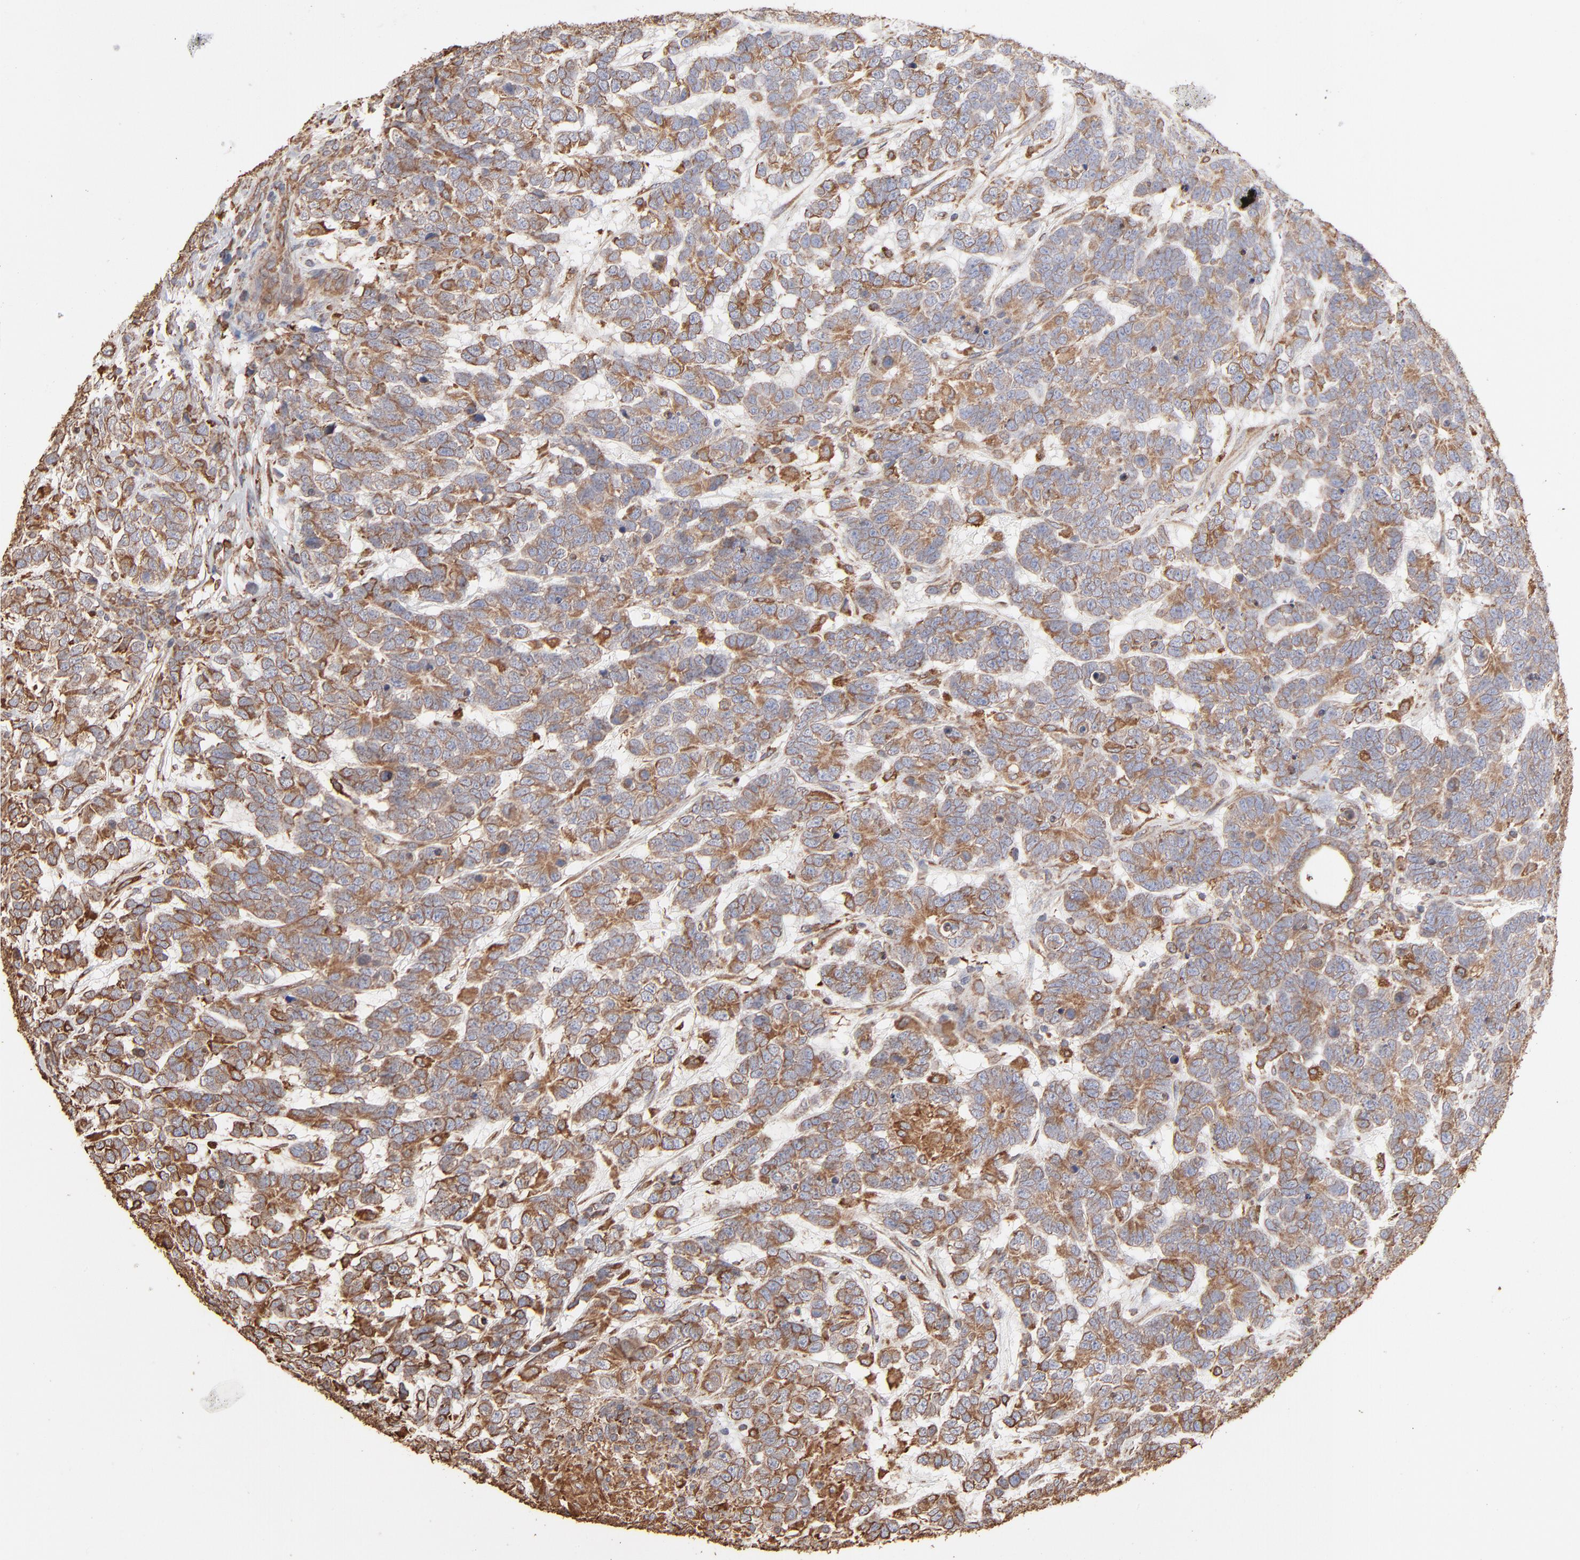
{"staining": {"intensity": "moderate", "quantity": ">75%", "location": "cytoplasmic/membranous"}, "tissue": "testis cancer", "cell_type": "Tumor cells", "image_type": "cancer", "snomed": [{"axis": "morphology", "description": "Carcinoma, Embryonal, NOS"}, {"axis": "topography", "description": "Testis"}], "caption": "IHC (DAB) staining of human embryonal carcinoma (testis) reveals moderate cytoplasmic/membranous protein positivity in approximately >75% of tumor cells.", "gene": "PDIA3", "patient": {"sex": "male", "age": 26}}